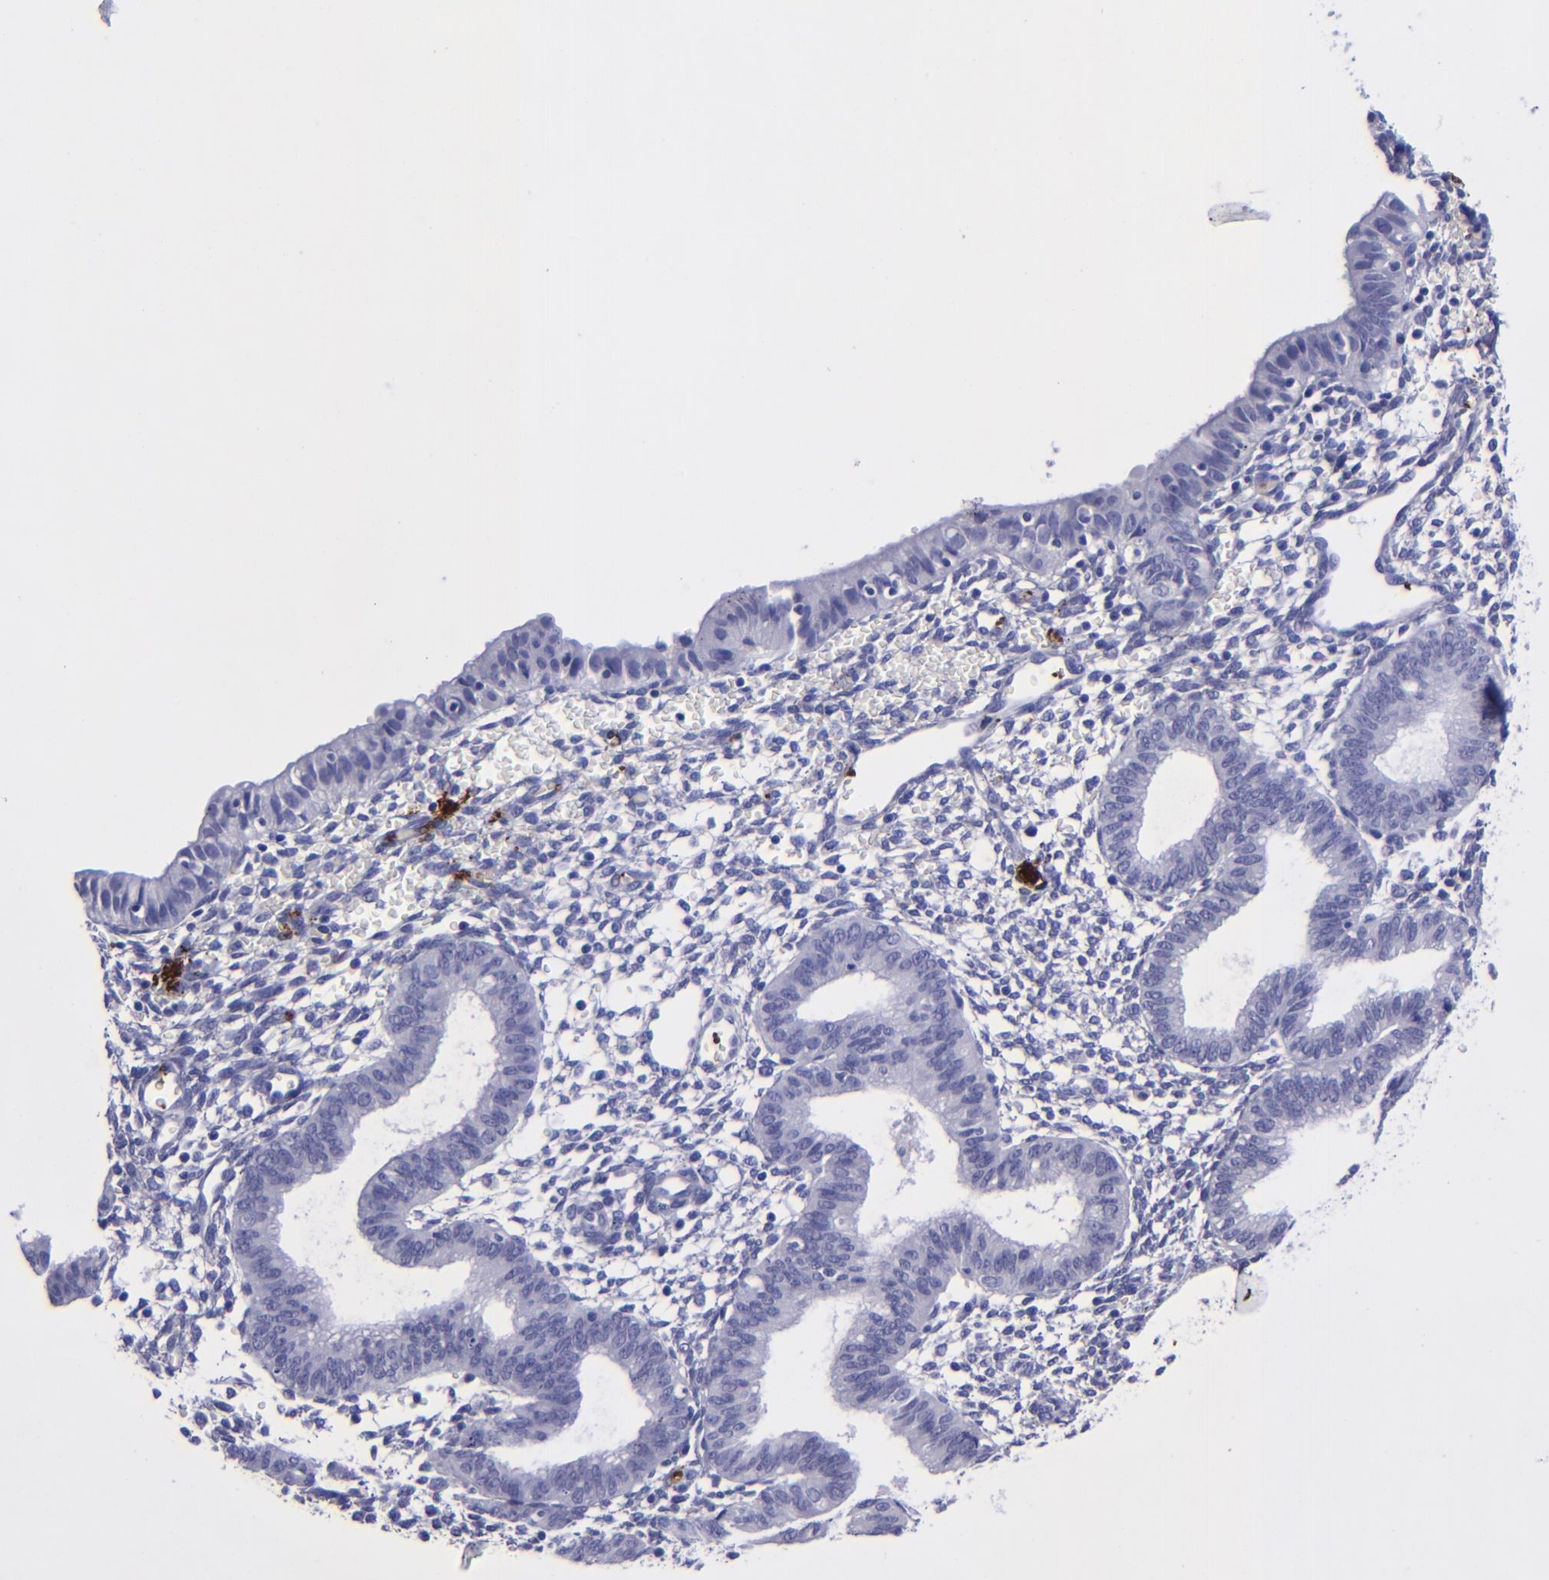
{"staining": {"intensity": "negative", "quantity": "none", "location": "none"}, "tissue": "endometrium", "cell_type": "Cells in endometrial stroma", "image_type": "normal", "snomed": [{"axis": "morphology", "description": "Normal tissue, NOS"}, {"axis": "topography", "description": "Endometrium"}], "caption": "Image shows no protein expression in cells in endometrial stroma of benign endometrium.", "gene": "EFCAB13", "patient": {"sex": "female", "age": 61}}